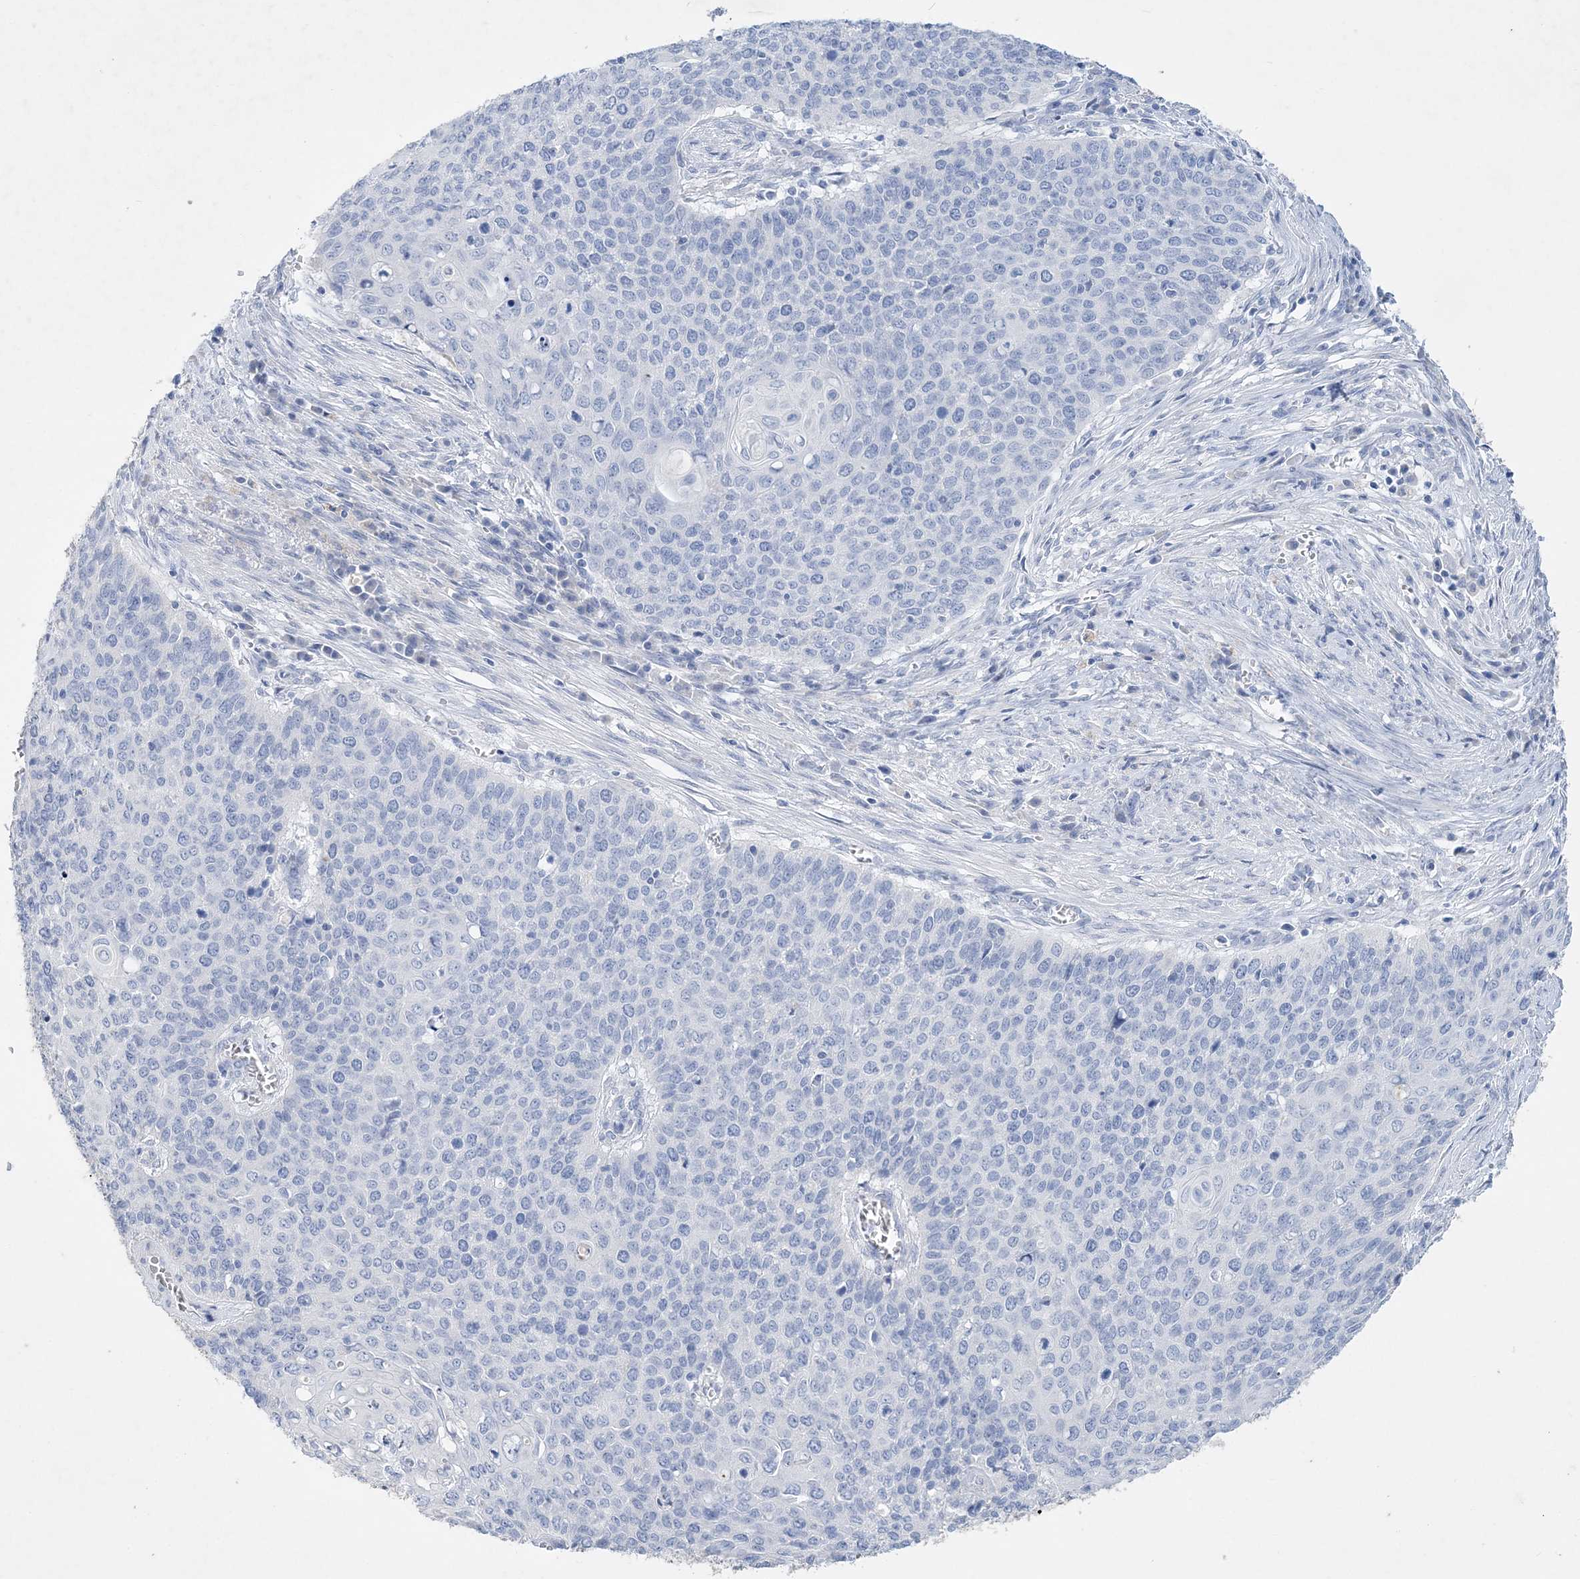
{"staining": {"intensity": "negative", "quantity": "none", "location": "none"}, "tissue": "cervical cancer", "cell_type": "Tumor cells", "image_type": "cancer", "snomed": [{"axis": "morphology", "description": "Squamous cell carcinoma, NOS"}, {"axis": "topography", "description": "Cervix"}], "caption": "This is a photomicrograph of immunohistochemistry staining of cervical squamous cell carcinoma, which shows no positivity in tumor cells. (DAB (3,3'-diaminobenzidine) immunohistochemistry (IHC) with hematoxylin counter stain).", "gene": "COPS8", "patient": {"sex": "female", "age": 39}}